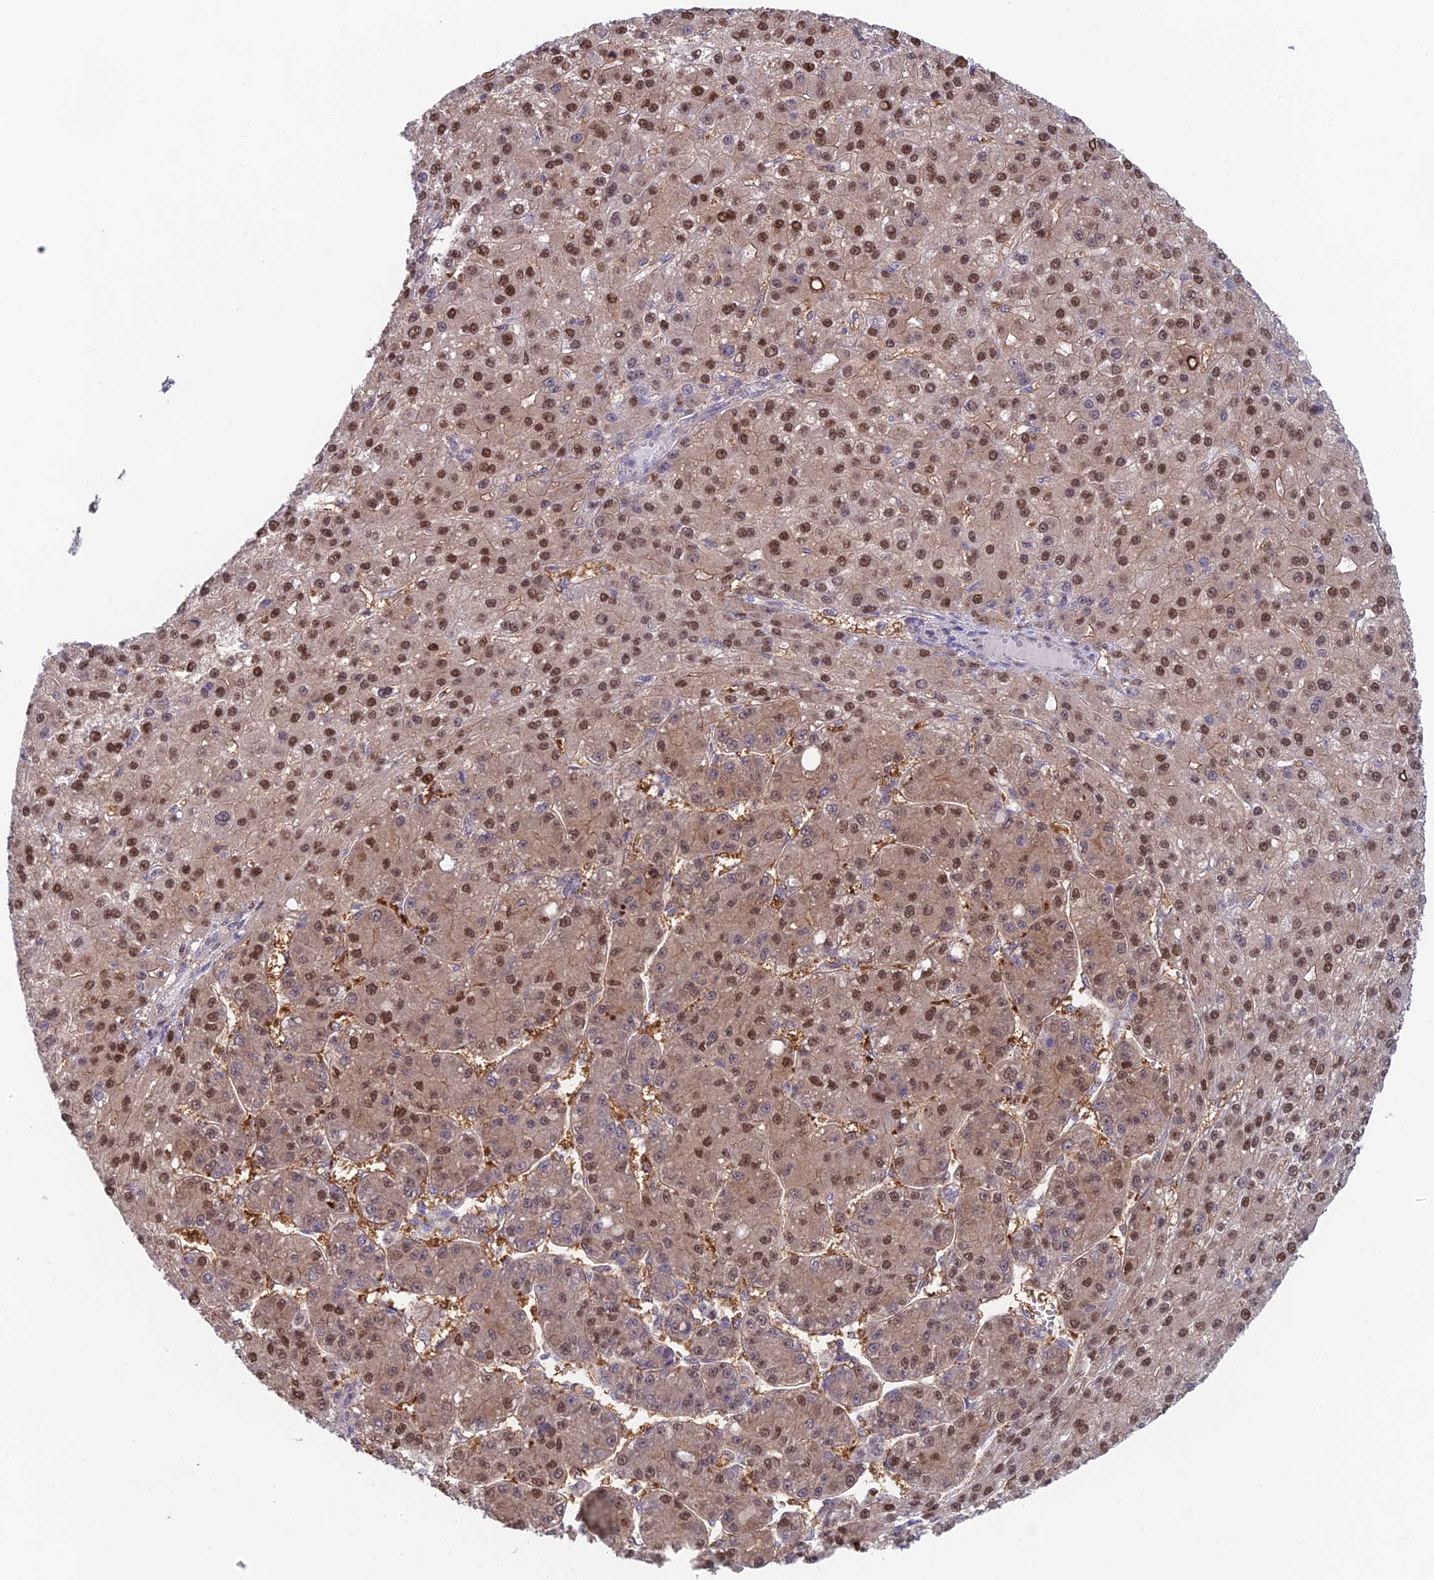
{"staining": {"intensity": "moderate", "quantity": ">75%", "location": "cytoplasmic/membranous,nuclear"}, "tissue": "liver cancer", "cell_type": "Tumor cells", "image_type": "cancer", "snomed": [{"axis": "morphology", "description": "Carcinoma, Hepatocellular, NOS"}, {"axis": "topography", "description": "Liver"}], "caption": "Liver cancer (hepatocellular carcinoma) tissue exhibits moderate cytoplasmic/membranous and nuclear staining in about >75% of tumor cells", "gene": "MRPL17", "patient": {"sex": "male", "age": 67}}